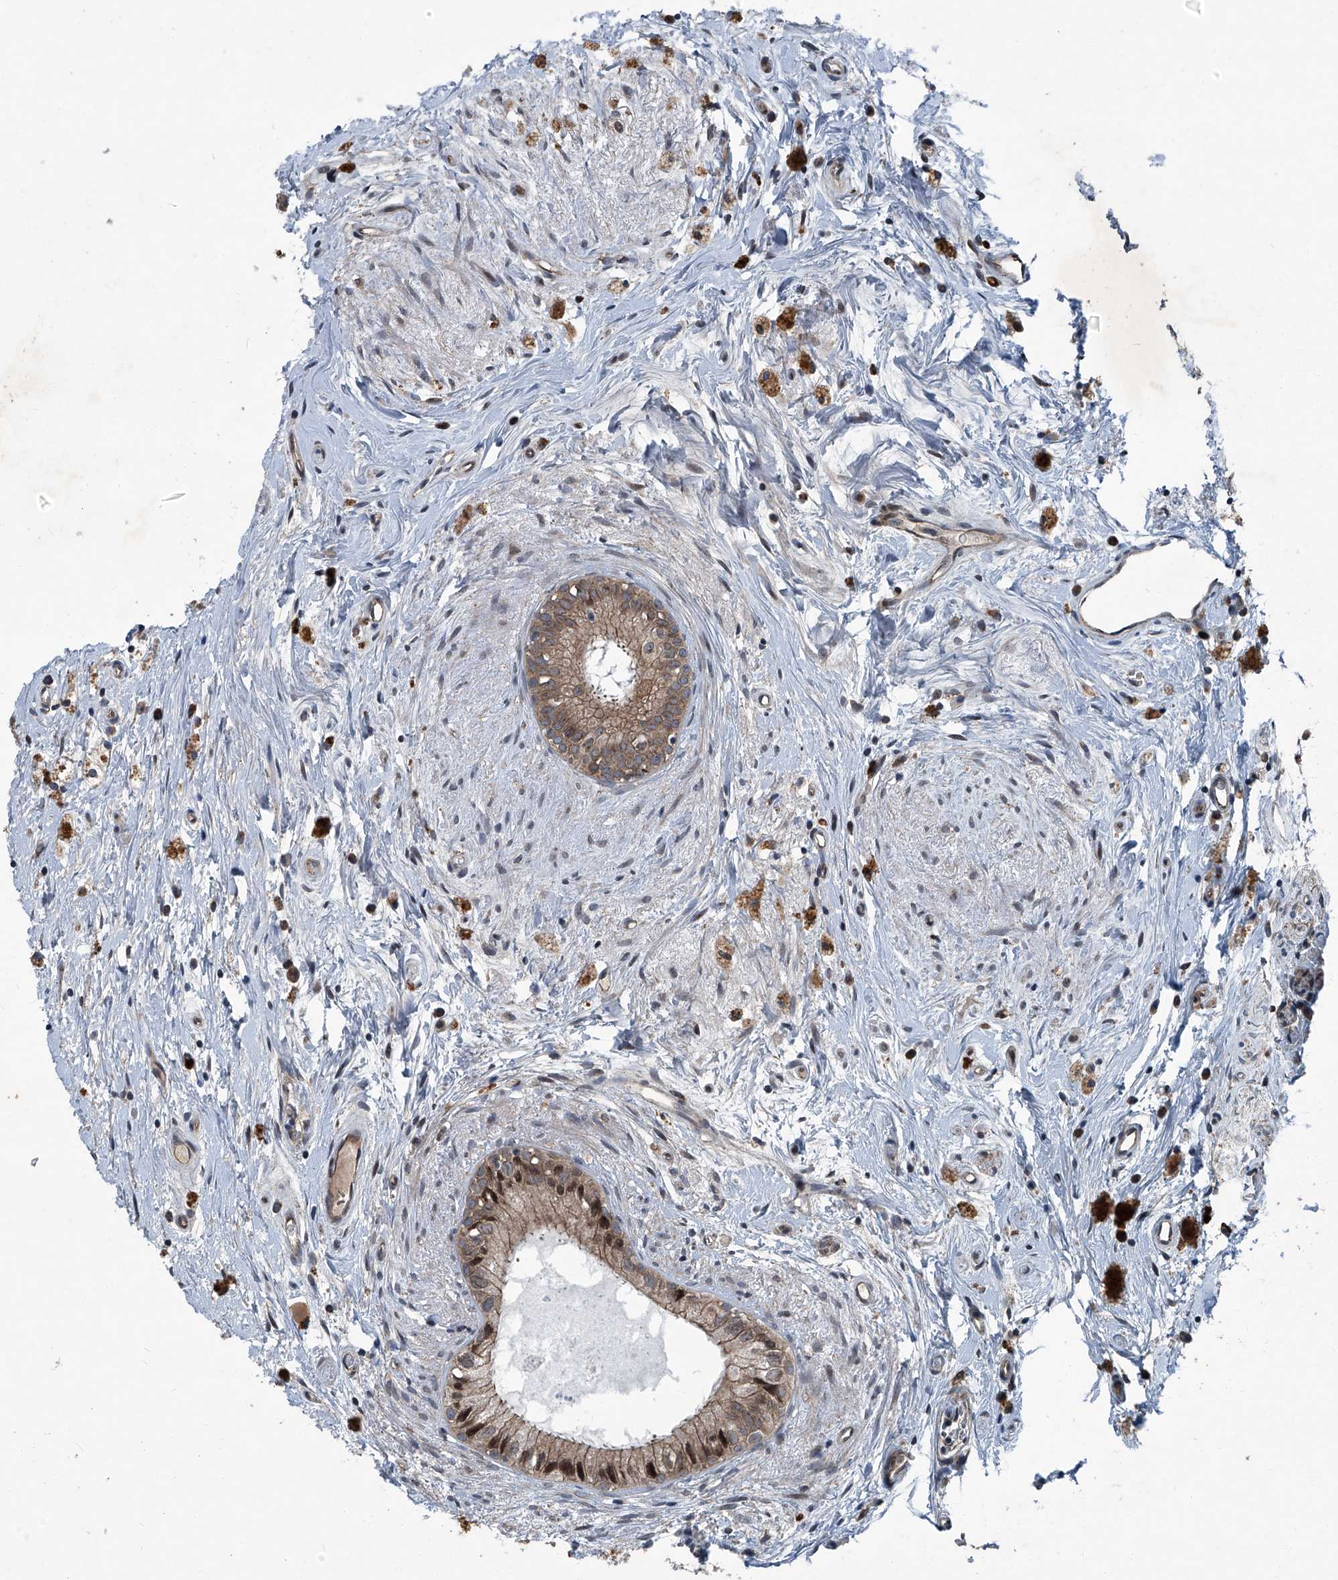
{"staining": {"intensity": "moderate", "quantity": ">75%", "location": "cytoplasmic/membranous,nuclear"}, "tissue": "epididymis", "cell_type": "Glandular cells", "image_type": "normal", "snomed": [{"axis": "morphology", "description": "Normal tissue, NOS"}, {"axis": "topography", "description": "Epididymis"}], "caption": "Immunohistochemistry (IHC) (DAB (3,3'-diaminobenzidine)) staining of unremarkable human epididymis exhibits moderate cytoplasmic/membranous,nuclear protein positivity in approximately >75% of glandular cells.", "gene": "SENP2", "patient": {"sex": "male", "age": 80}}